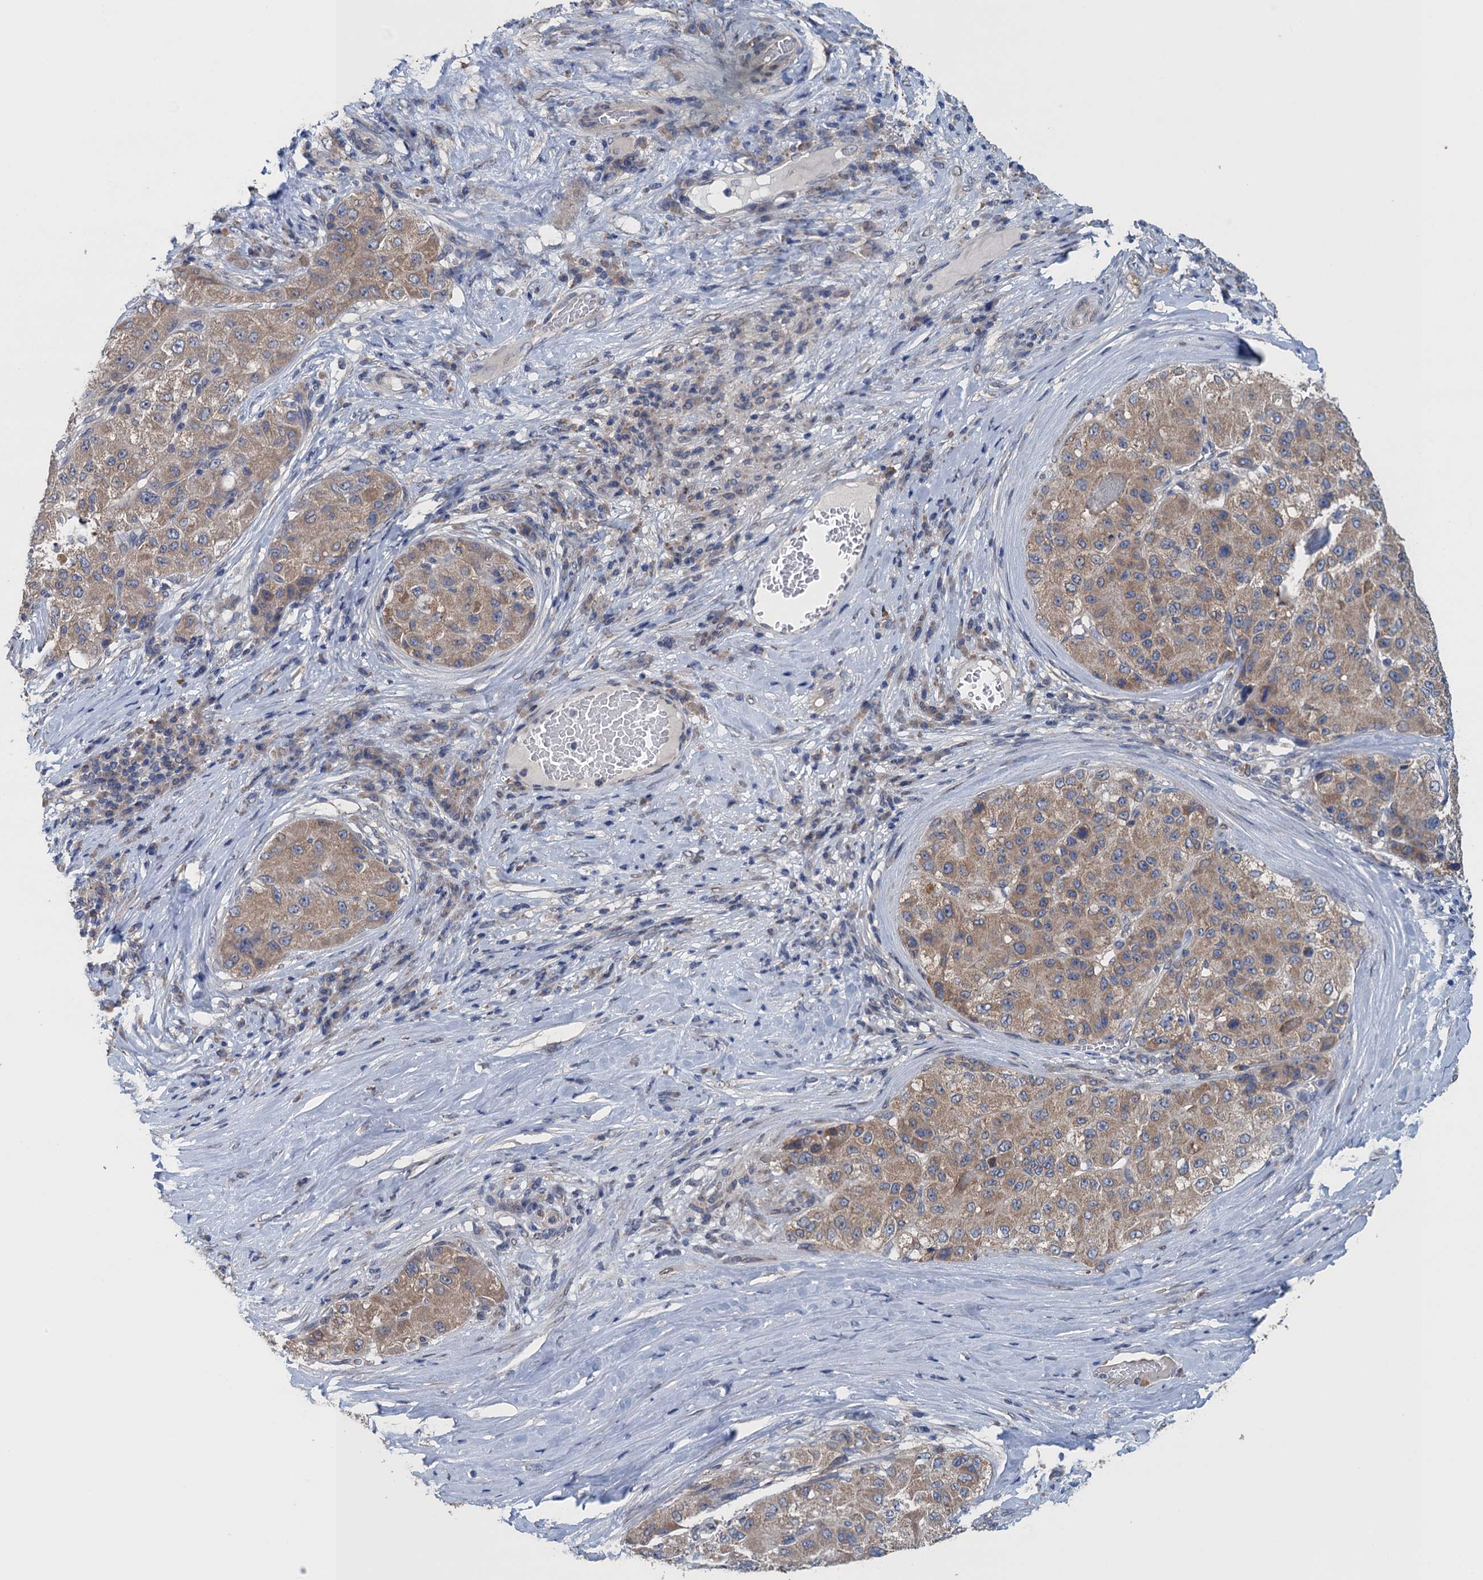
{"staining": {"intensity": "weak", "quantity": ">75%", "location": "cytoplasmic/membranous"}, "tissue": "liver cancer", "cell_type": "Tumor cells", "image_type": "cancer", "snomed": [{"axis": "morphology", "description": "Carcinoma, Hepatocellular, NOS"}, {"axis": "topography", "description": "Liver"}], "caption": "The histopathology image displays staining of liver cancer (hepatocellular carcinoma), revealing weak cytoplasmic/membranous protein staining (brown color) within tumor cells.", "gene": "CTU2", "patient": {"sex": "male", "age": 80}}